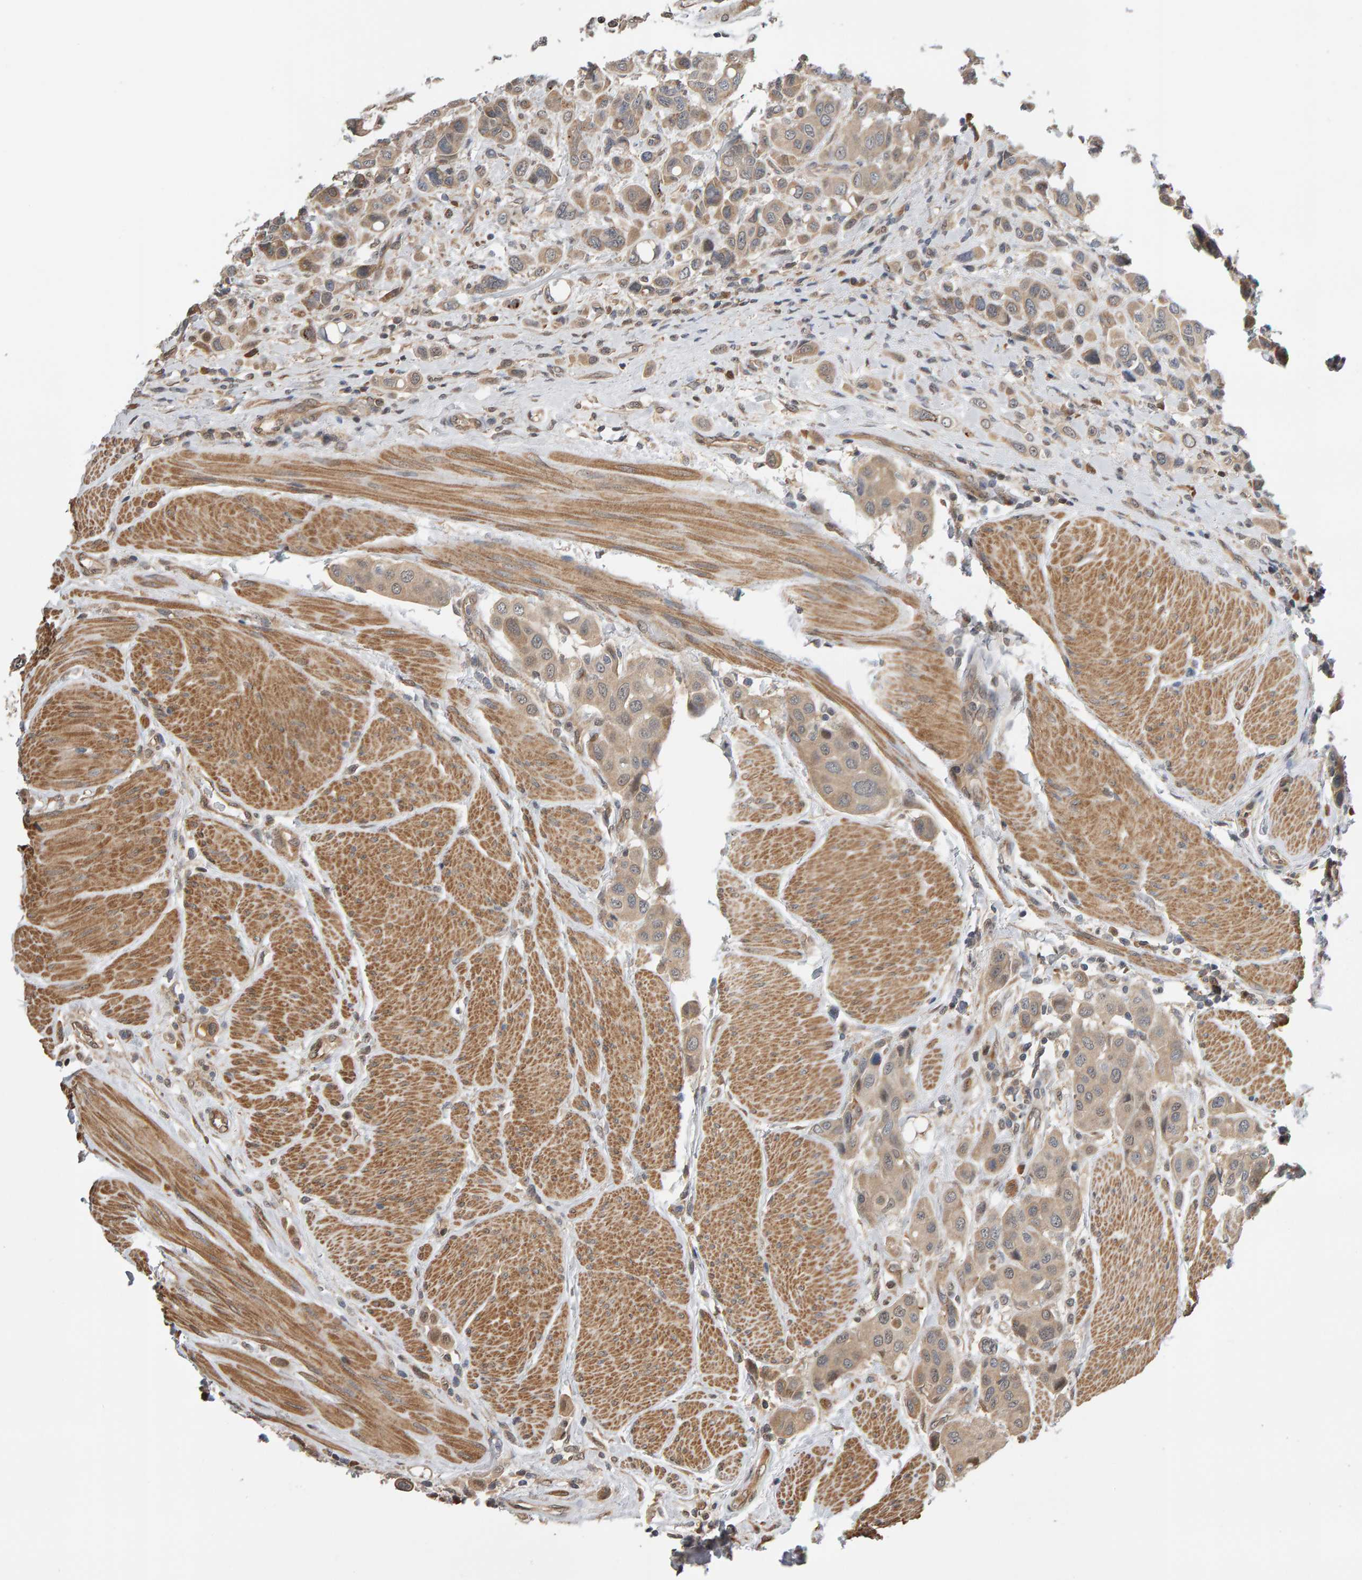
{"staining": {"intensity": "weak", "quantity": ">75%", "location": "cytoplasmic/membranous"}, "tissue": "urothelial cancer", "cell_type": "Tumor cells", "image_type": "cancer", "snomed": [{"axis": "morphology", "description": "Urothelial carcinoma, High grade"}, {"axis": "topography", "description": "Urinary bladder"}], "caption": "IHC micrograph of human urothelial cancer stained for a protein (brown), which displays low levels of weak cytoplasmic/membranous positivity in about >75% of tumor cells.", "gene": "COASY", "patient": {"sex": "male", "age": 50}}